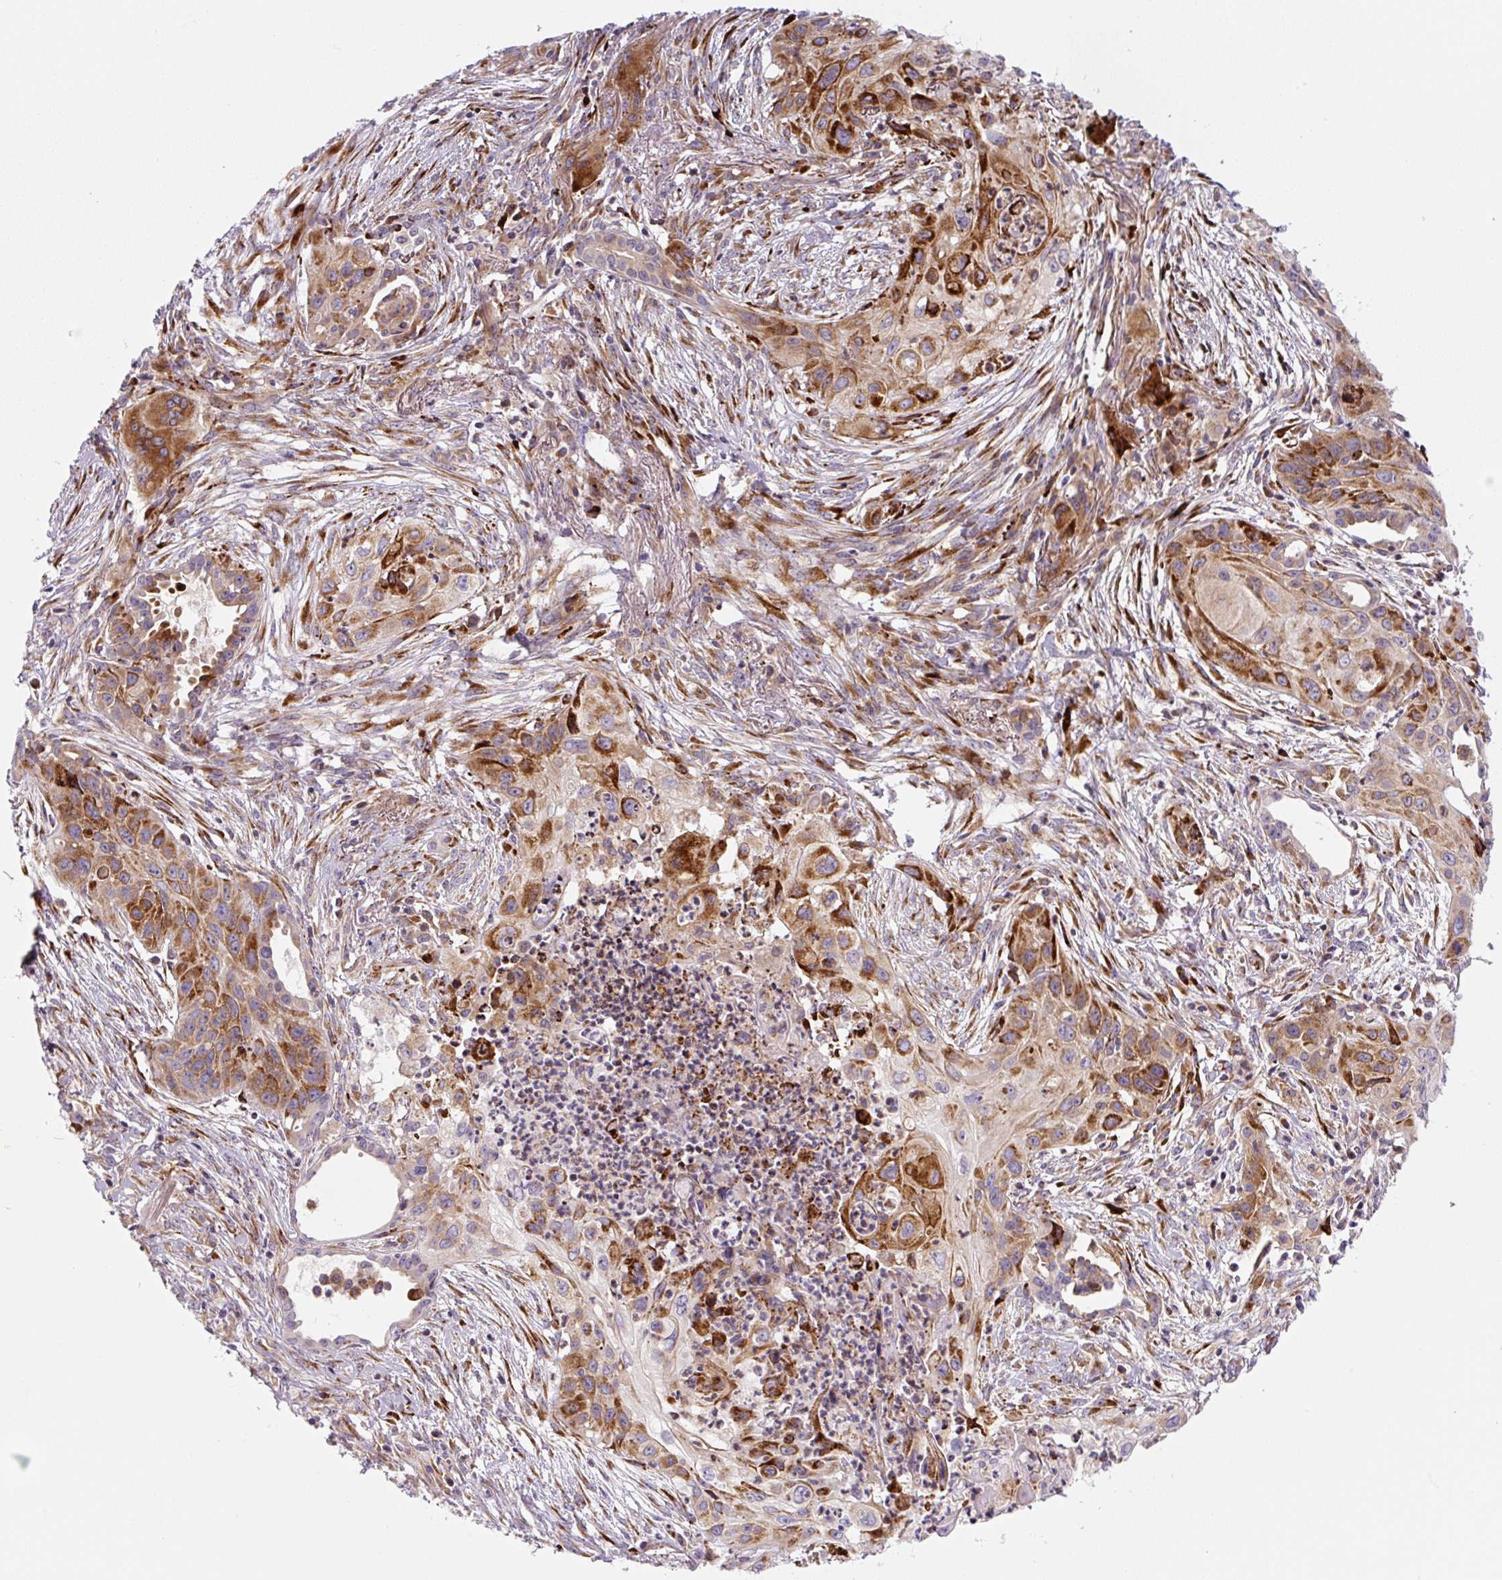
{"staining": {"intensity": "moderate", "quantity": ">75%", "location": "cytoplasmic/membranous"}, "tissue": "lung cancer", "cell_type": "Tumor cells", "image_type": "cancer", "snomed": [{"axis": "morphology", "description": "Squamous cell carcinoma, NOS"}, {"axis": "topography", "description": "Lung"}], "caption": "IHC micrograph of squamous cell carcinoma (lung) stained for a protein (brown), which shows medium levels of moderate cytoplasmic/membranous staining in approximately >75% of tumor cells.", "gene": "DISP3", "patient": {"sex": "male", "age": 71}}